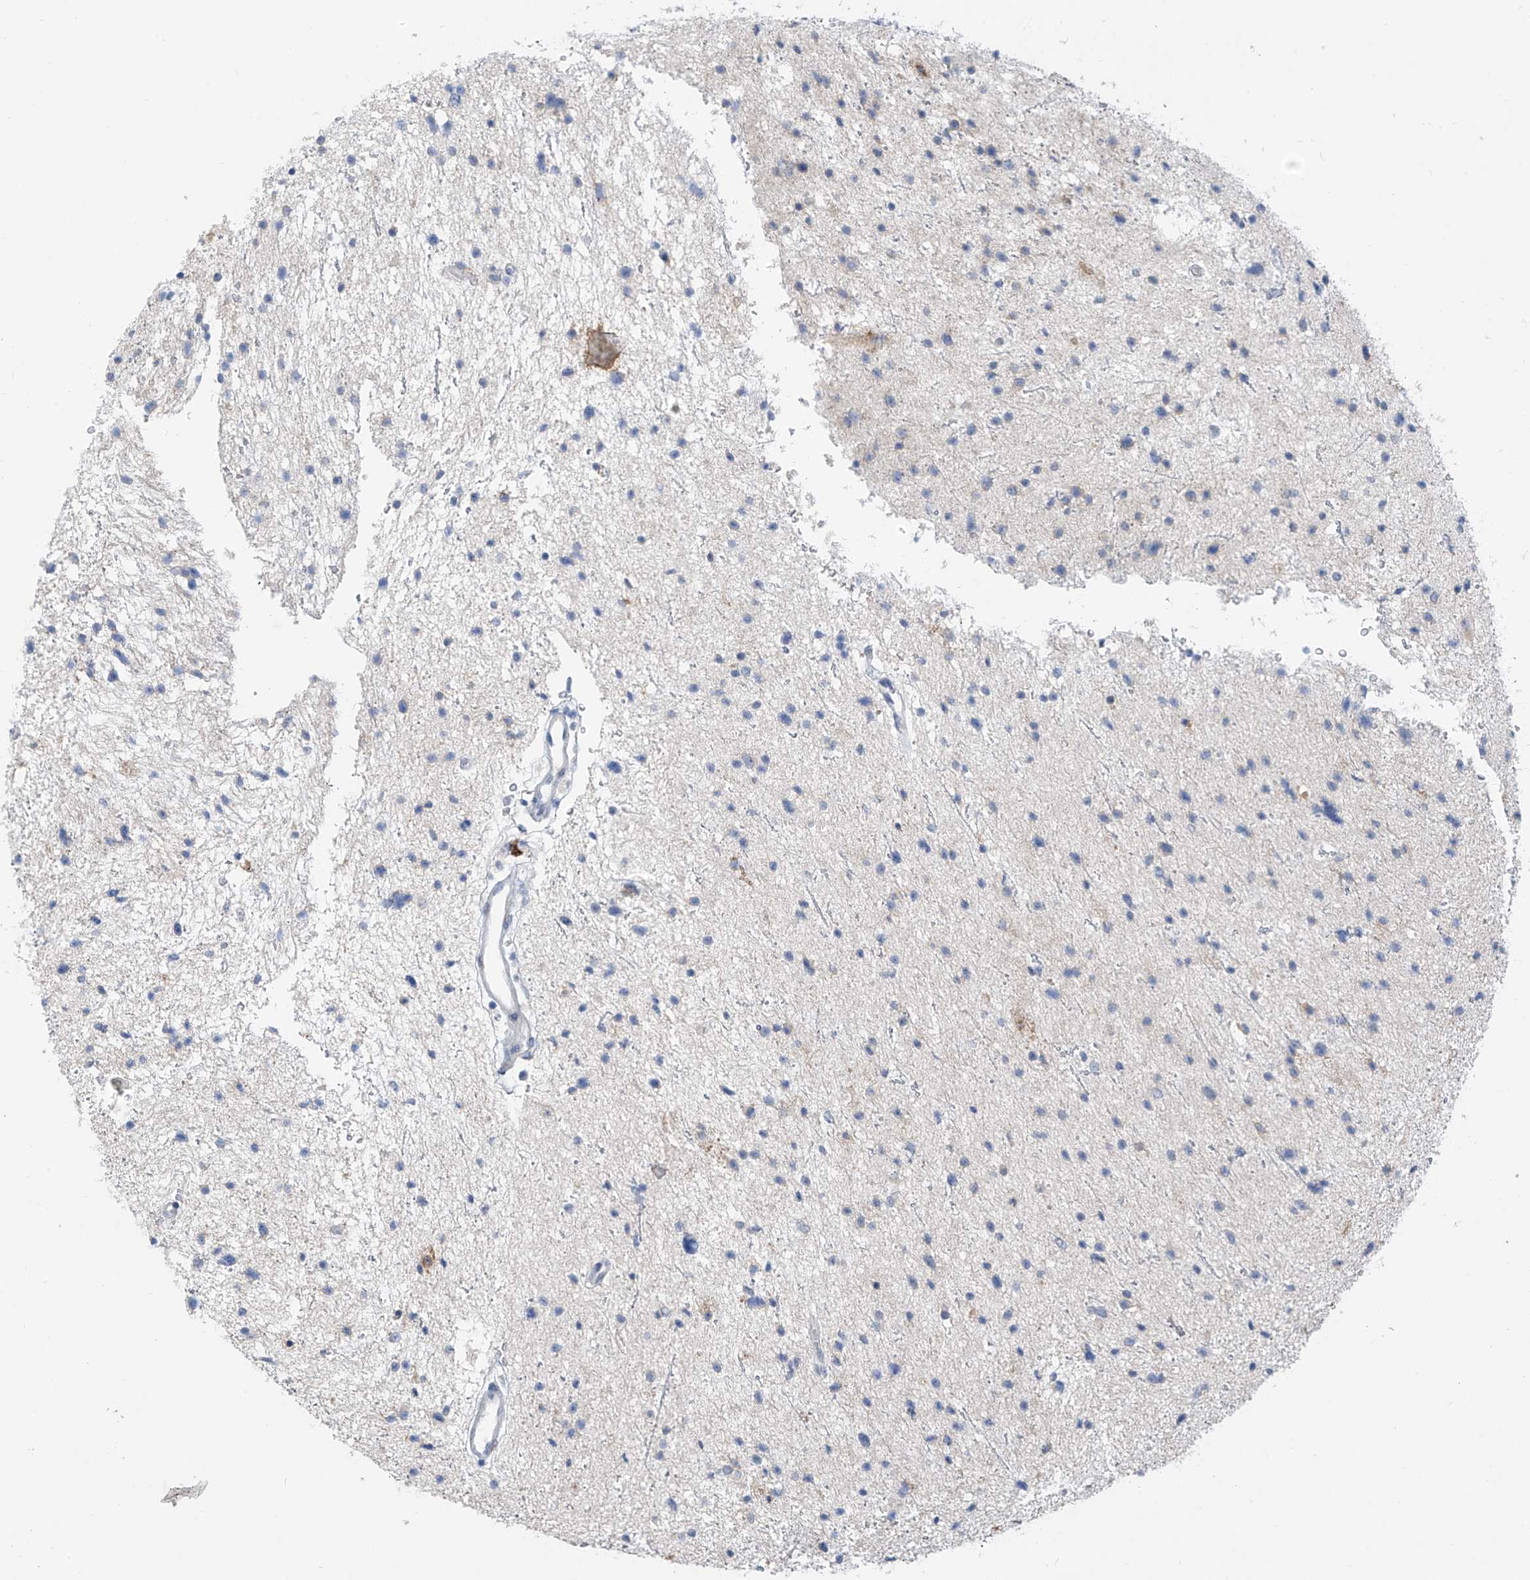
{"staining": {"intensity": "negative", "quantity": "none", "location": "none"}, "tissue": "glioma", "cell_type": "Tumor cells", "image_type": "cancer", "snomed": [{"axis": "morphology", "description": "Glioma, malignant, Low grade"}, {"axis": "topography", "description": "Brain"}], "caption": "Tumor cells show no significant staining in glioma.", "gene": "CYP4V2", "patient": {"sex": "female", "age": 37}}